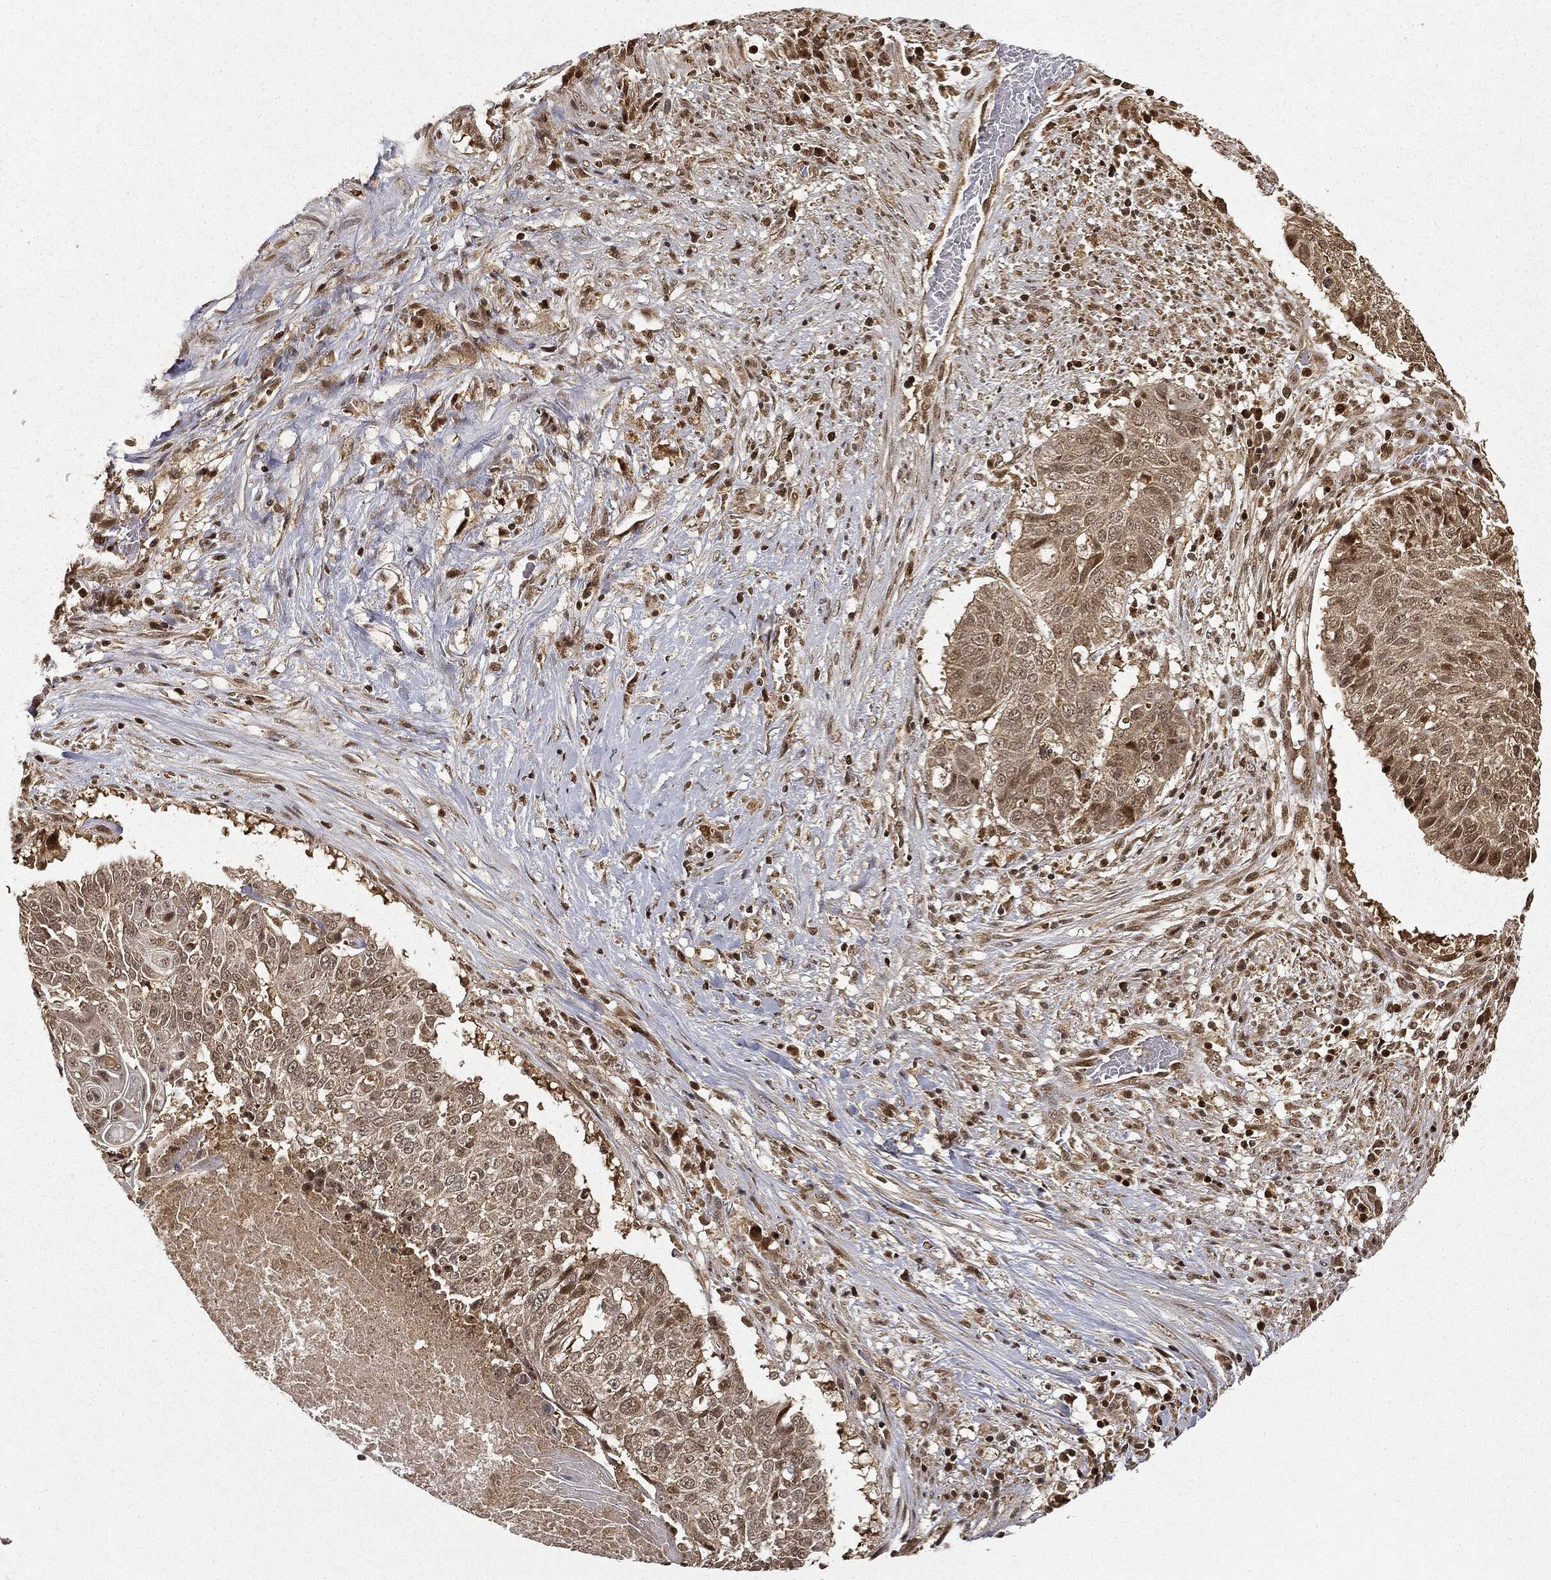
{"staining": {"intensity": "weak", "quantity": "25%-75%", "location": "cytoplasmic/membranous,nuclear"}, "tissue": "lung cancer", "cell_type": "Tumor cells", "image_type": "cancer", "snomed": [{"axis": "morphology", "description": "Squamous cell carcinoma, NOS"}, {"axis": "topography", "description": "Lung"}], "caption": "Approximately 25%-75% of tumor cells in human lung squamous cell carcinoma show weak cytoplasmic/membranous and nuclear protein positivity as visualized by brown immunohistochemical staining.", "gene": "ZNHIT6", "patient": {"sex": "male", "age": 64}}